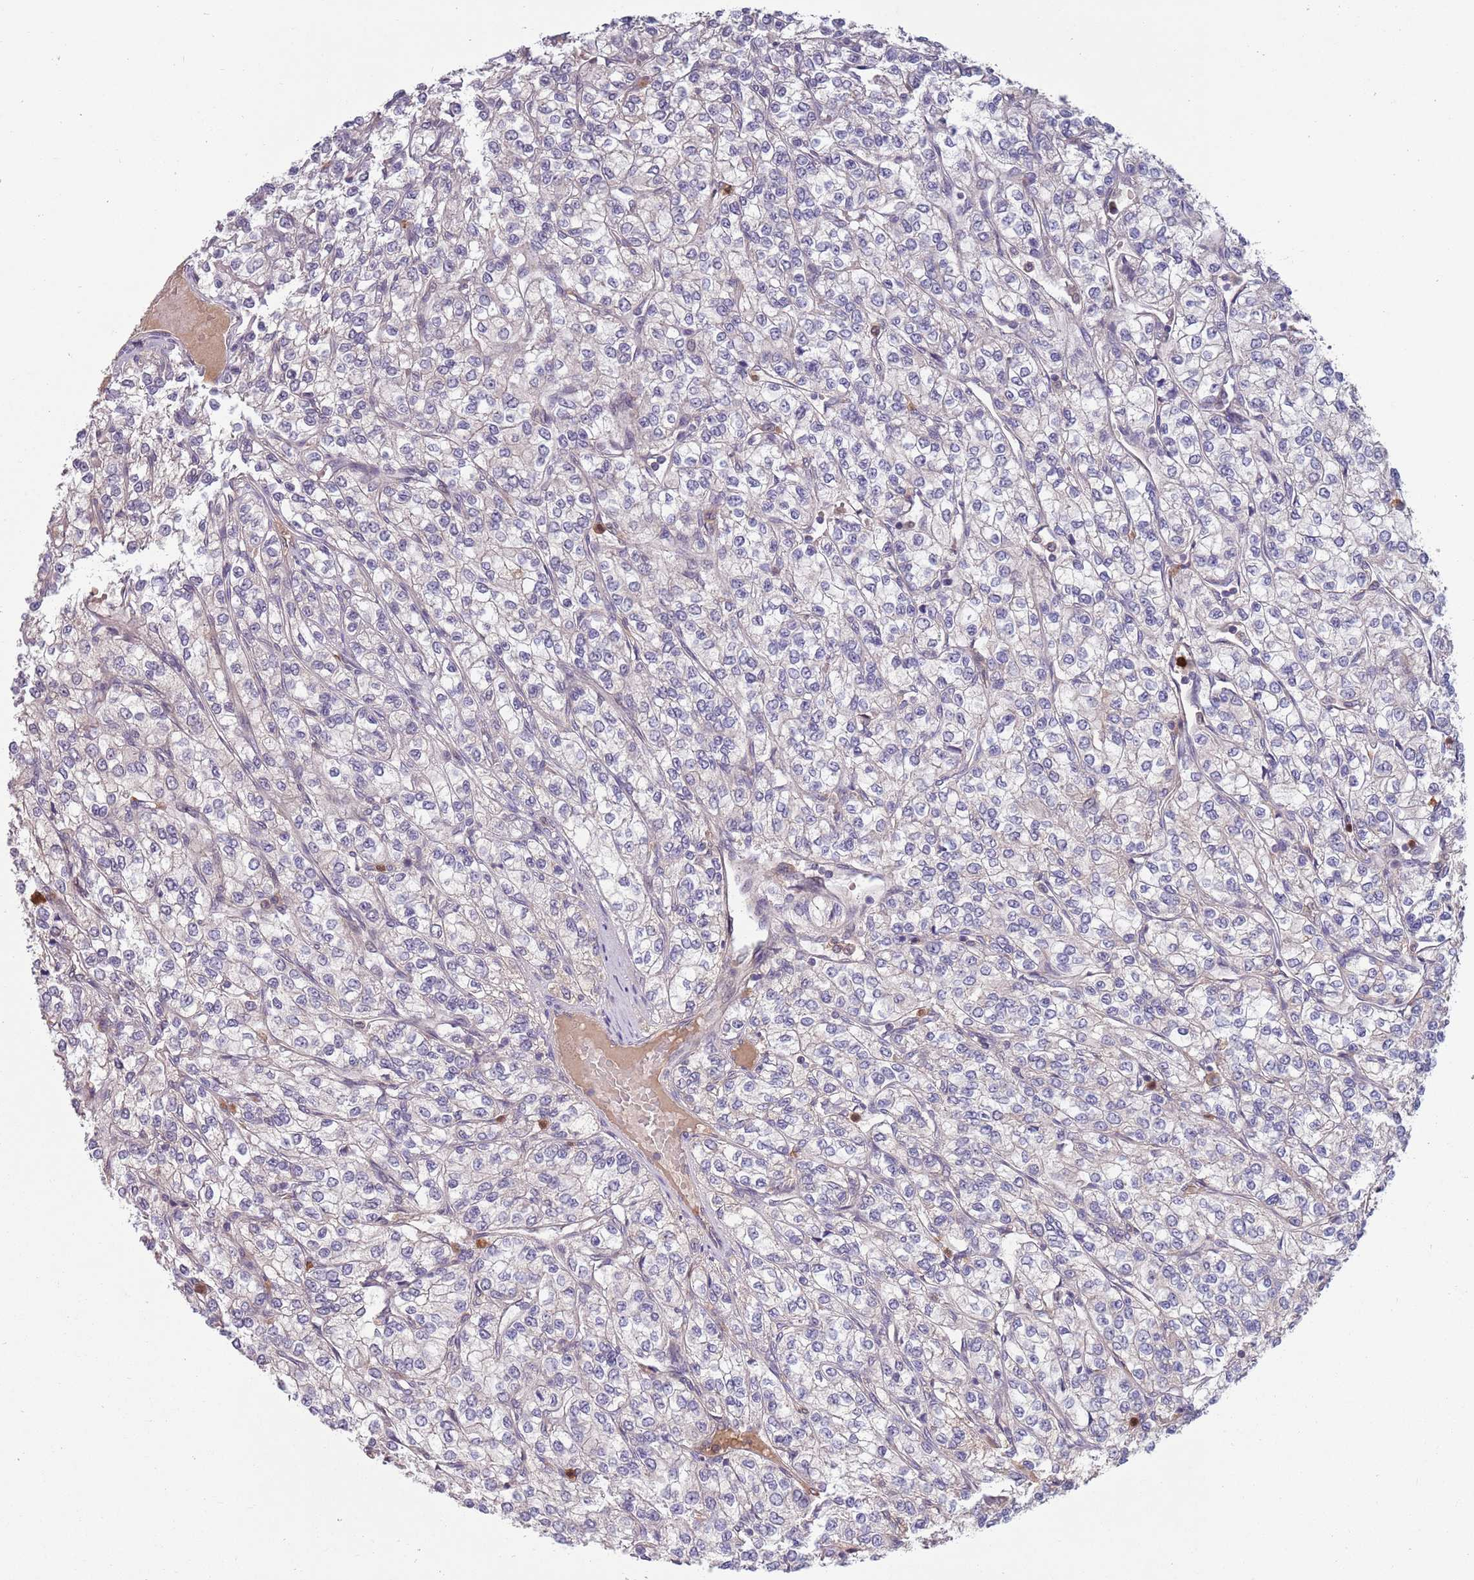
{"staining": {"intensity": "negative", "quantity": "none", "location": "none"}, "tissue": "renal cancer", "cell_type": "Tumor cells", "image_type": "cancer", "snomed": [{"axis": "morphology", "description": "Adenocarcinoma, NOS"}, {"axis": "topography", "description": "Kidney"}], "caption": "IHC photomicrograph of renal cancer (adenocarcinoma) stained for a protein (brown), which reveals no staining in tumor cells.", "gene": "TYW1", "patient": {"sex": "male", "age": 80}}